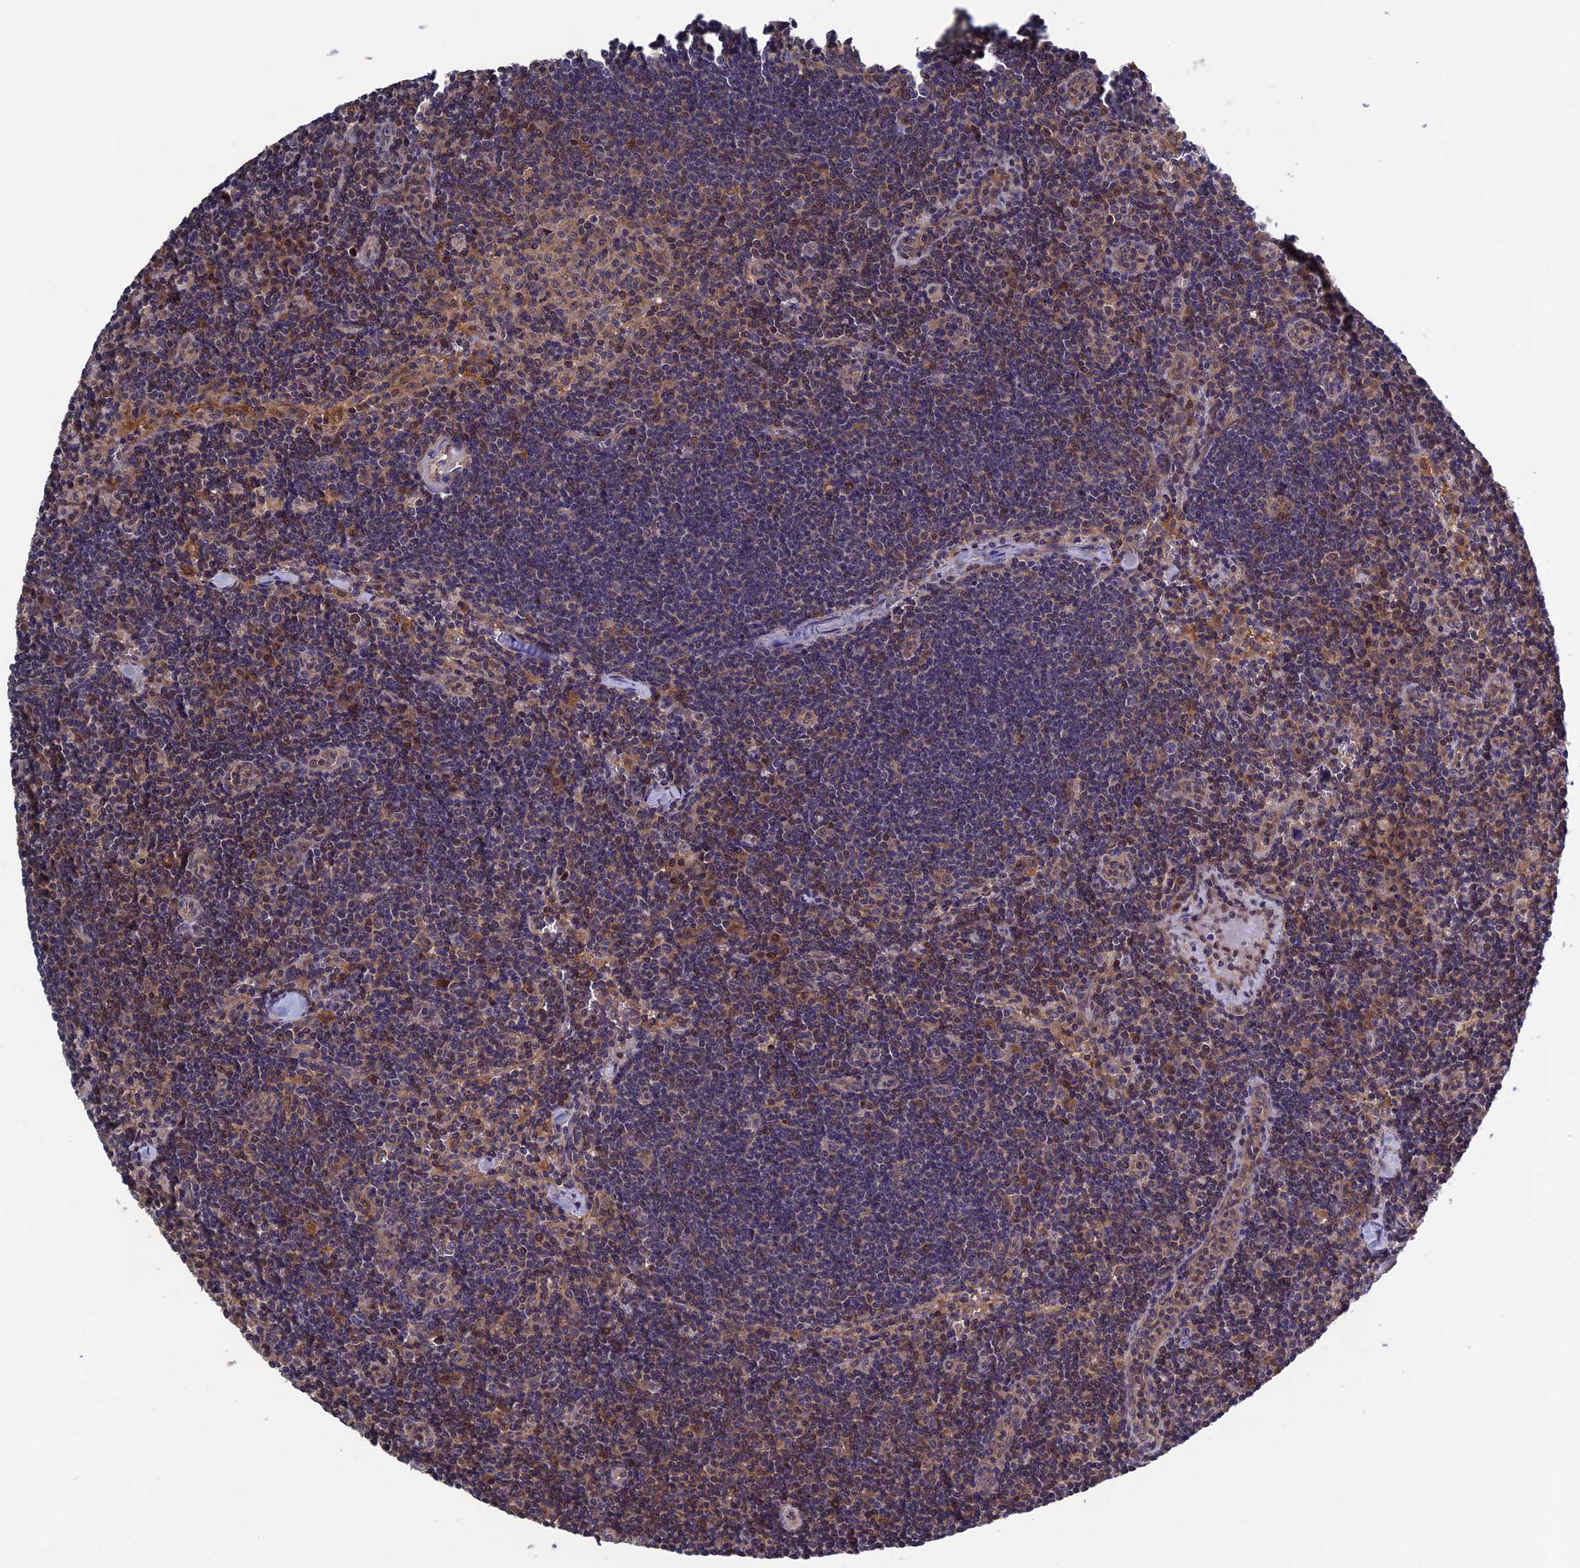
{"staining": {"intensity": "weak", "quantity": "<25%", "location": "cytoplasmic/membranous,nuclear"}, "tissue": "lymph node", "cell_type": "Germinal center cells", "image_type": "normal", "snomed": [{"axis": "morphology", "description": "Normal tissue, NOS"}, {"axis": "topography", "description": "Lymph node"}], "caption": "The IHC image has no significant expression in germinal center cells of lymph node.", "gene": "LCMT1", "patient": {"sex": "female", "age": 32}}